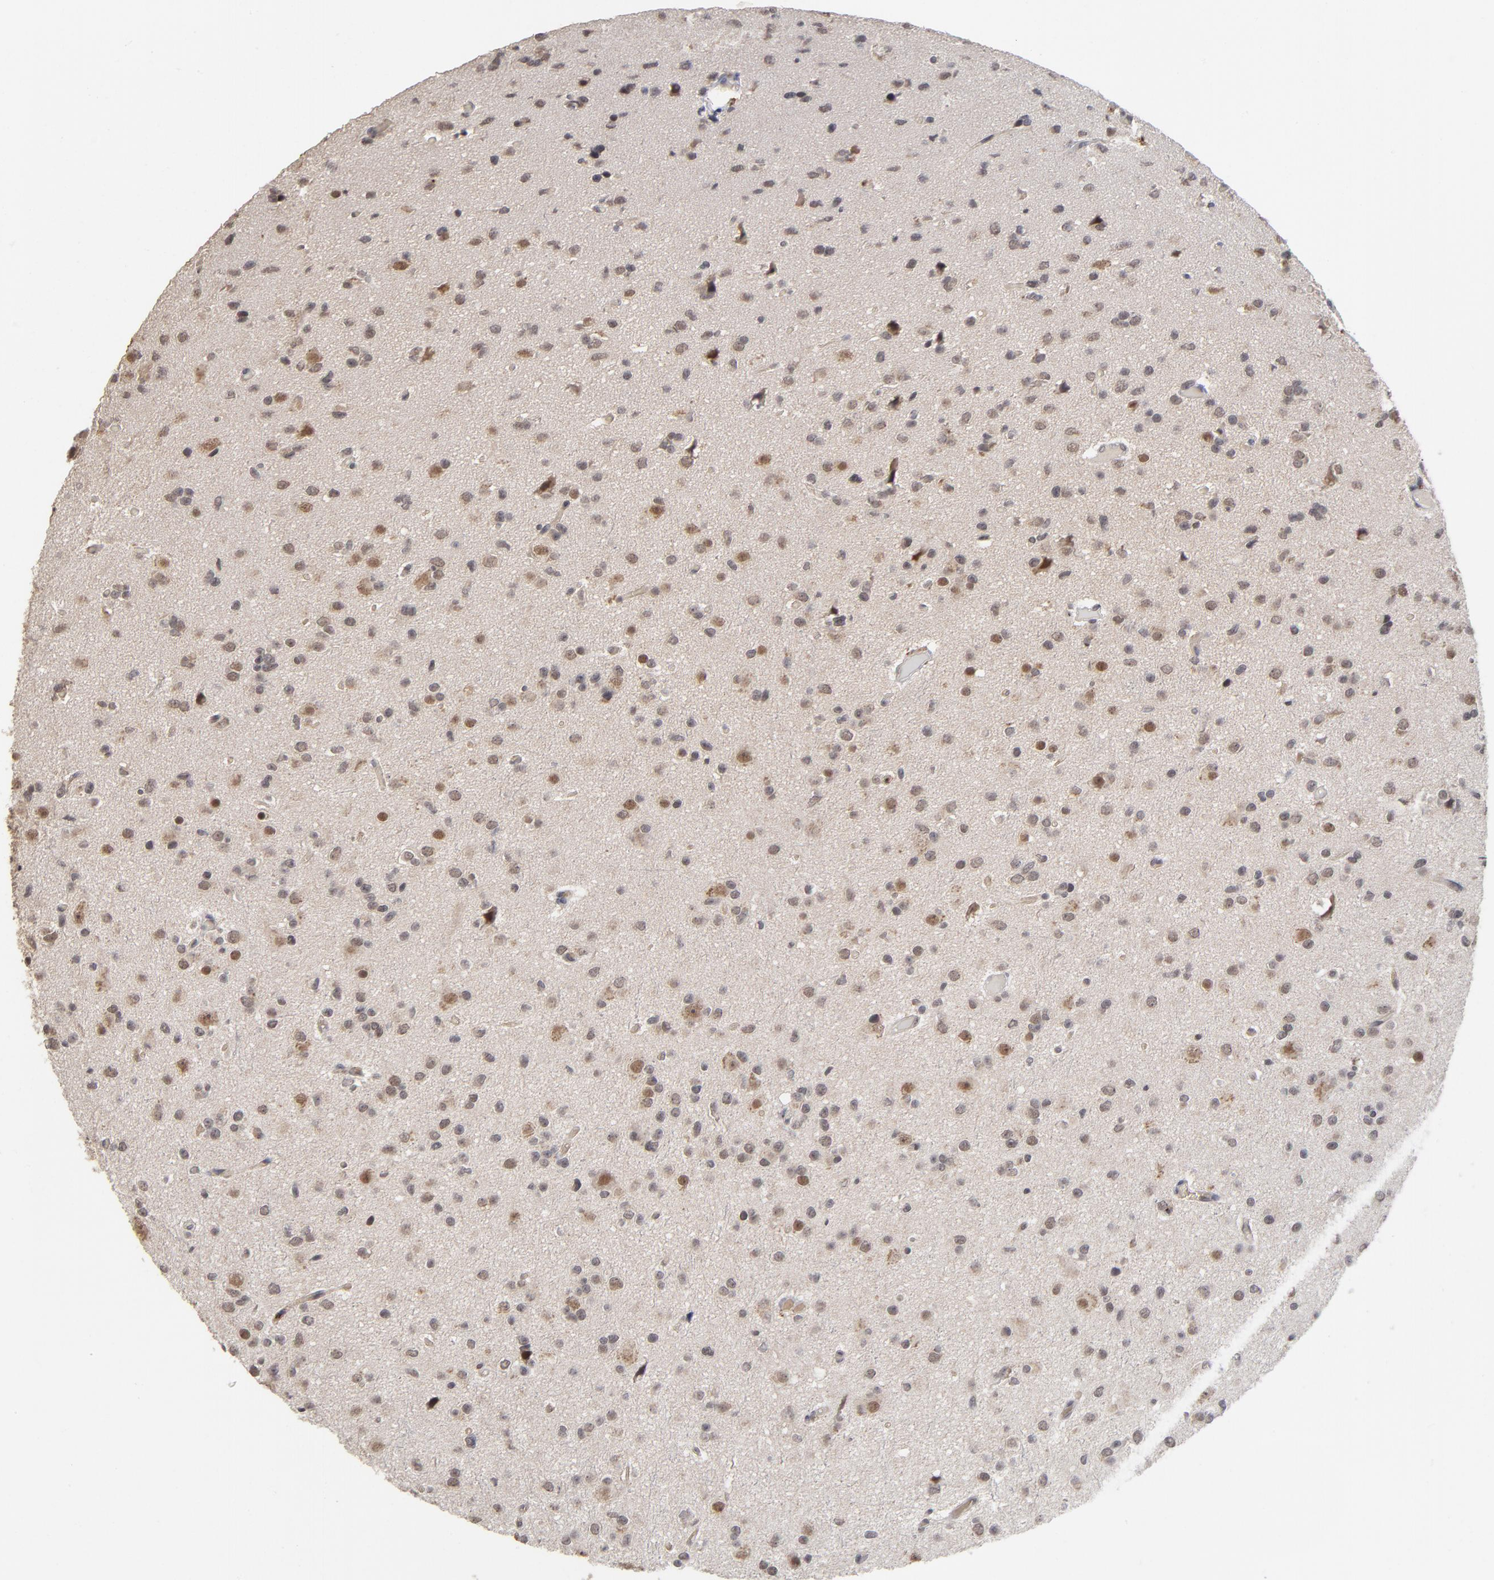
{"staining": {"intensity": "moderate", "quantity": "<25%", "location": "nuclear"}, "tissue": "glioma", "cell_type": "Tumor cells", "image_type": "cancer", "snomed": [{"axis": "morphology", "description": "Glioma, malignant, Low grade"}, {"axis": "topography", "description": "Brain"}], "caption": "Malignant glioma (low-grade) stained for a protein shows moderate nuclear positivity in tumor cells. The protein of interest is shown in brown color, while the nuclei are stained blue.", "gene": "WSB1", "patient": {"sex": "male", "age": 42}}